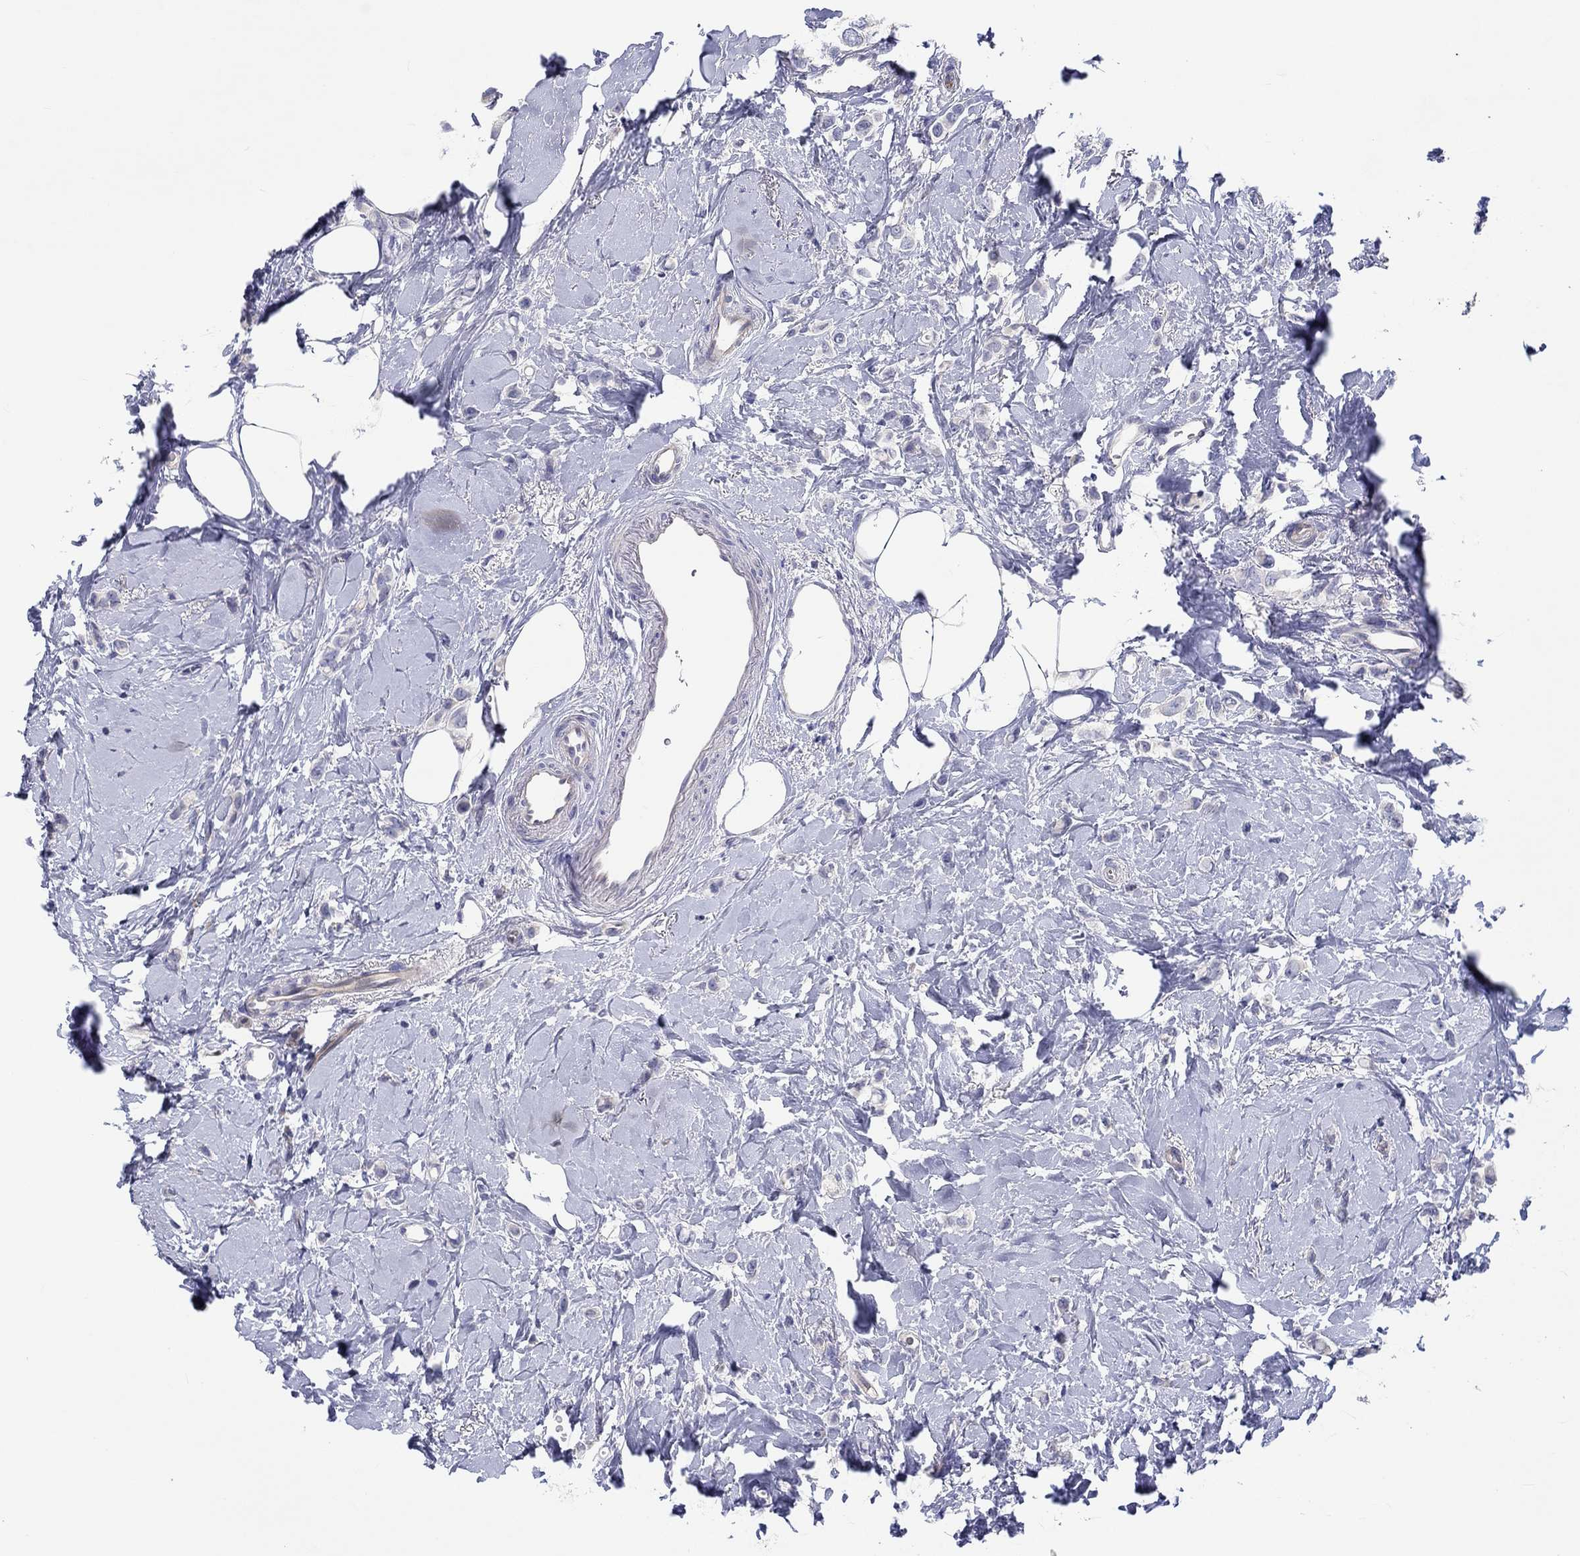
{"staining": {"intensity": "negative", "quantity": "none", "location": "none"}, "tissue": "breast cancer", "cell_type": "Tumor cells", "image_type": "cancer", "snomed": [{"axis": "morphology", "description": "Lobular carcinoma"}, {"axis": "topography", "description": "Breast"}], "caption": "There is no significant positivity in tumor cells of breast cancer (lobular carcinoma). (DAB immunohistochemistry, high magnification).", "gene": "ABCG4", "patient": {"sex": "female", "age": 66}}